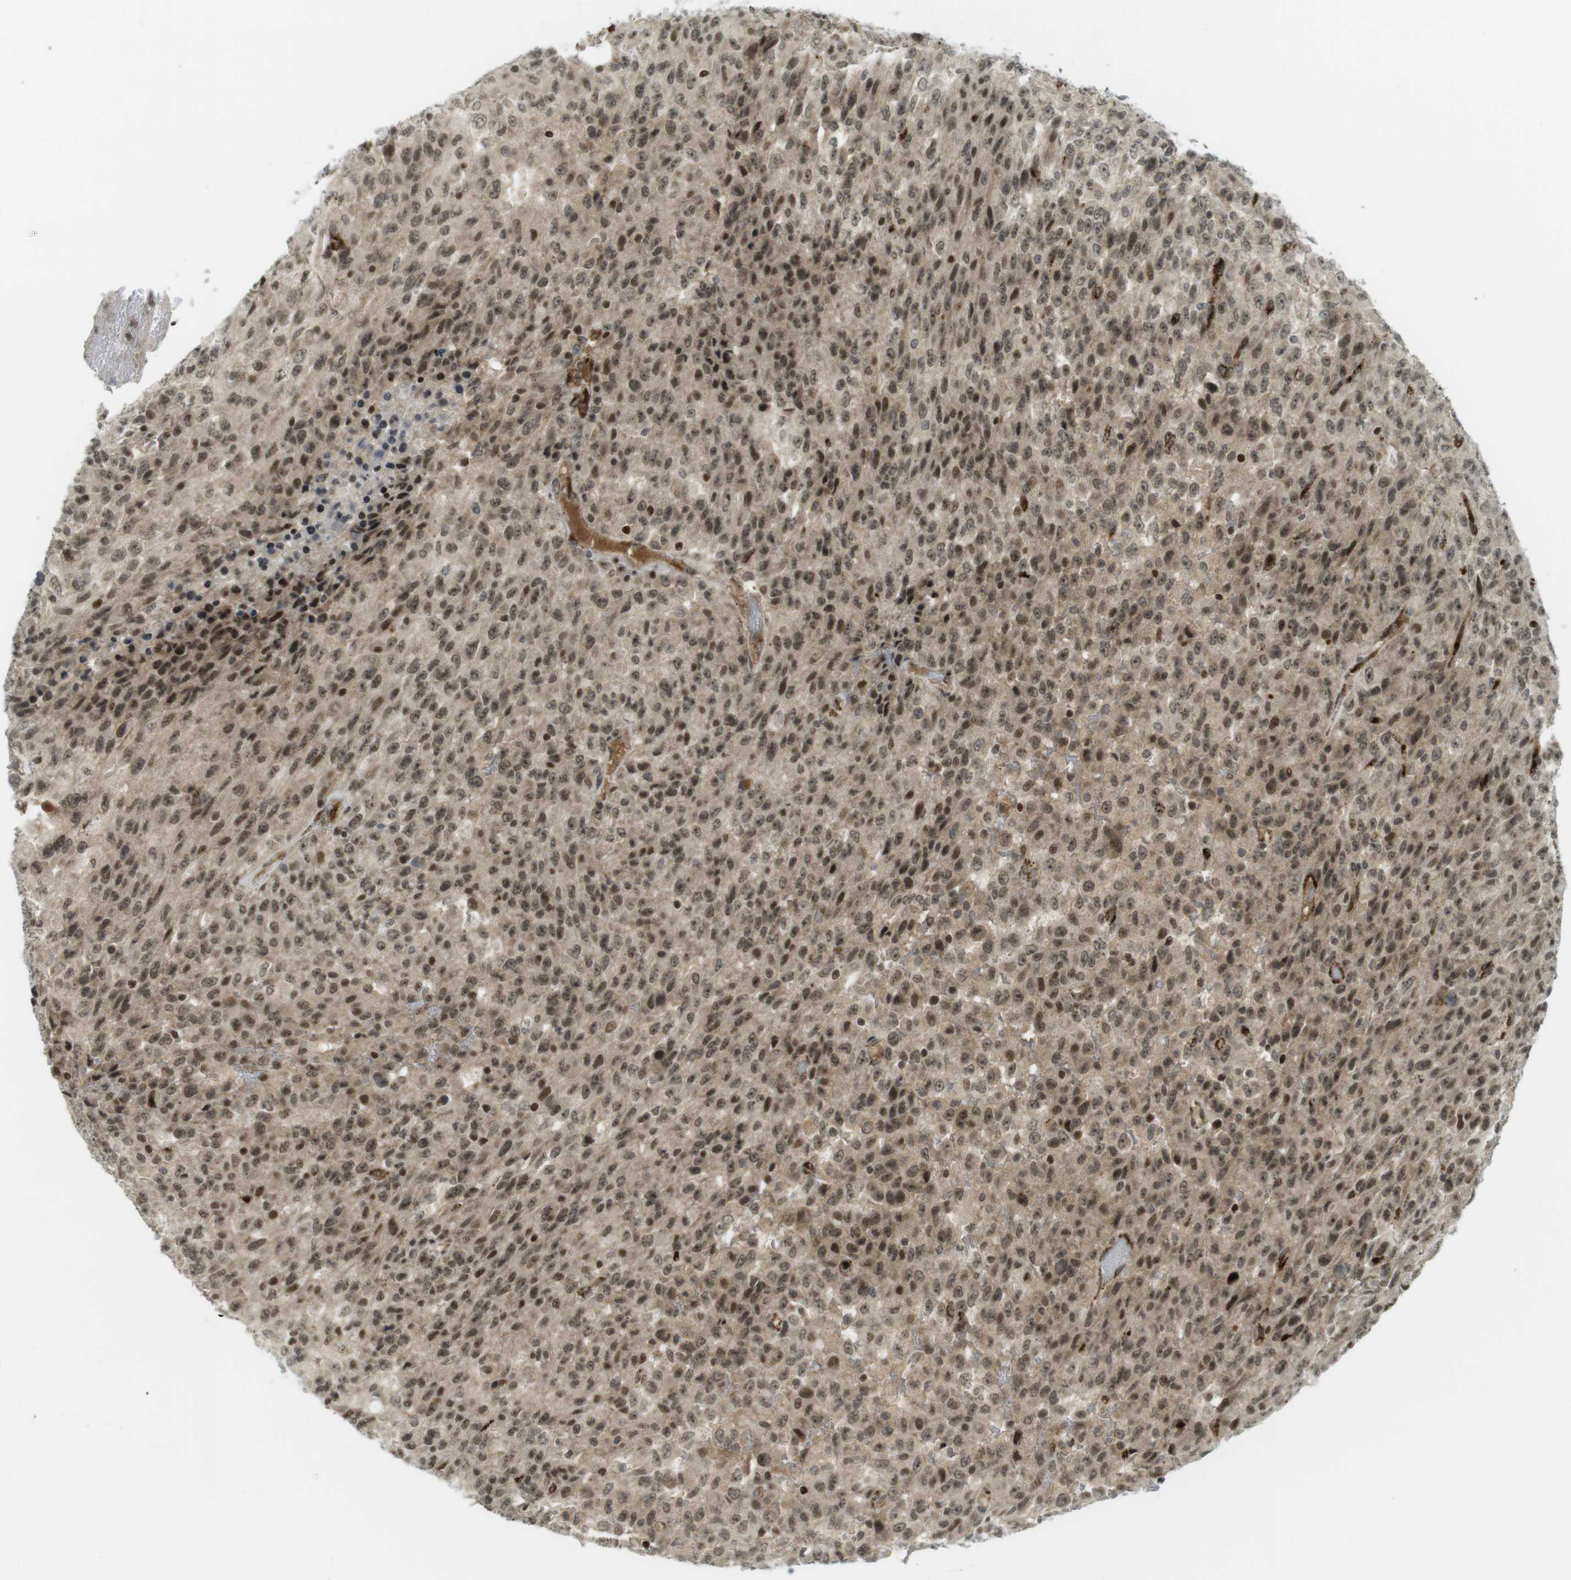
{"staining": {"intensity": "moderate", "quantity": ">75%", "location": "cytoplasmic/membranous,nuclear"}, "tissue": "urothelial cancer", "cell_type": "Tumor cells", "image_type": "cancer", "snomed": [{"axis": "morphology", "description": "Urothelial carcinoma, High grade"}, {"axis": "topography", "description": "Urinary bladder"}], "caption": "Protein staining exhibits moderate cytoplasmic/membranous and nuclear positivity in approximately >75% of tumor cells in high-grade urothelial carcinoma.", "gene": "PPP1R13B", "patient": {"sex": "male", "age": 66}}